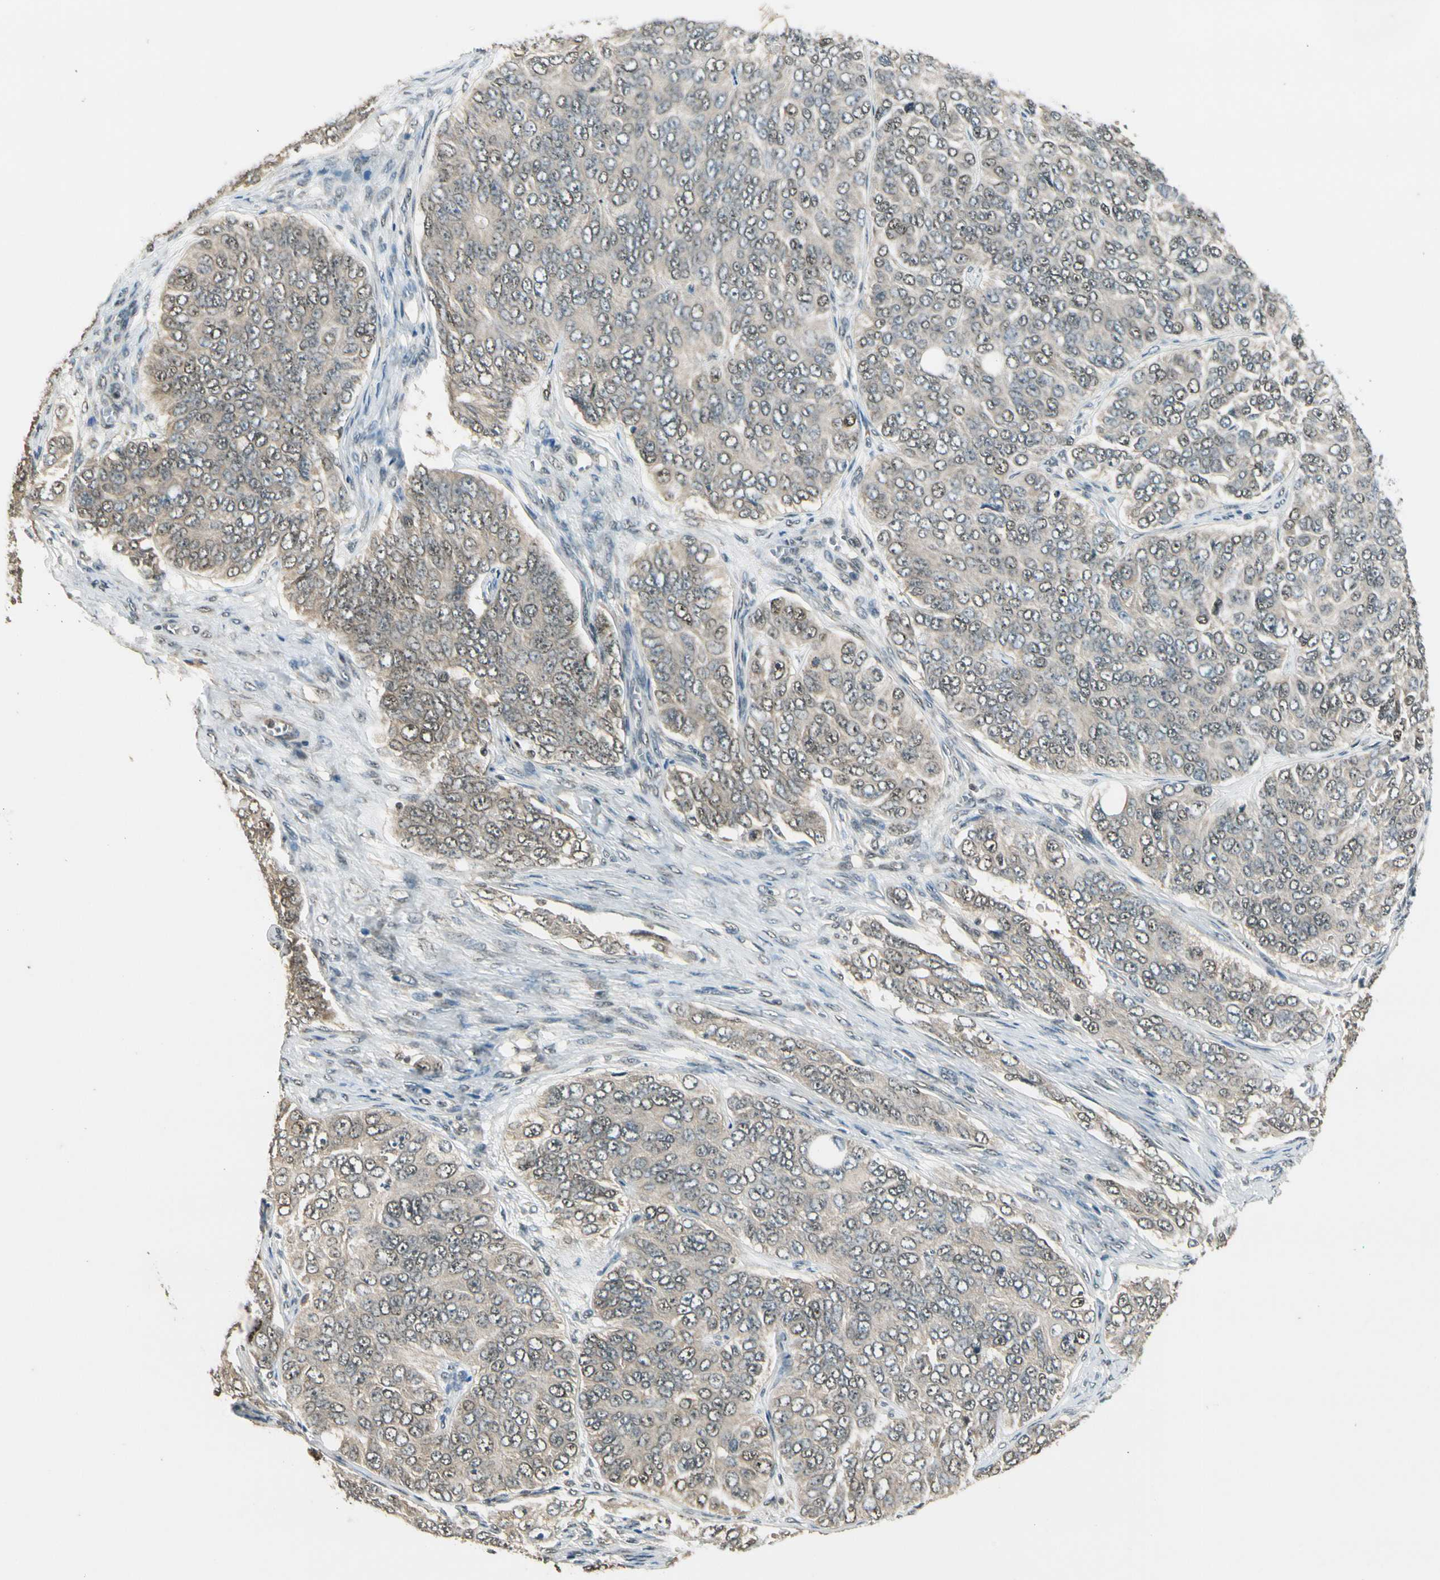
{"staining": {"intensity": "moderate", "quantity": "25%-75%", "location": "cytoplasmic/membranous,nuclear"}, "tissue": "ovarian cancer", "cell_type": "Tumor cells", "image_type": "cancer", "snomed": [{"axis": "morphology", "description": "Carcinoma, endometroid"}, {"axis": "topography", "description": "Ovary"}], "caption": "Immunohistochemical staining of human ovarian endometroid carcinoma reveals moderate cytoplasmic/membranous and nuclear protein positivity in approximately 25%-75% of tumor cells. Using DAB (brown) and hematoxylin (blue) stains, captured at high magnification using brightfield microscopy.", "gene": "MCPH1", "patient": {"sex": "female", "age": 51}}